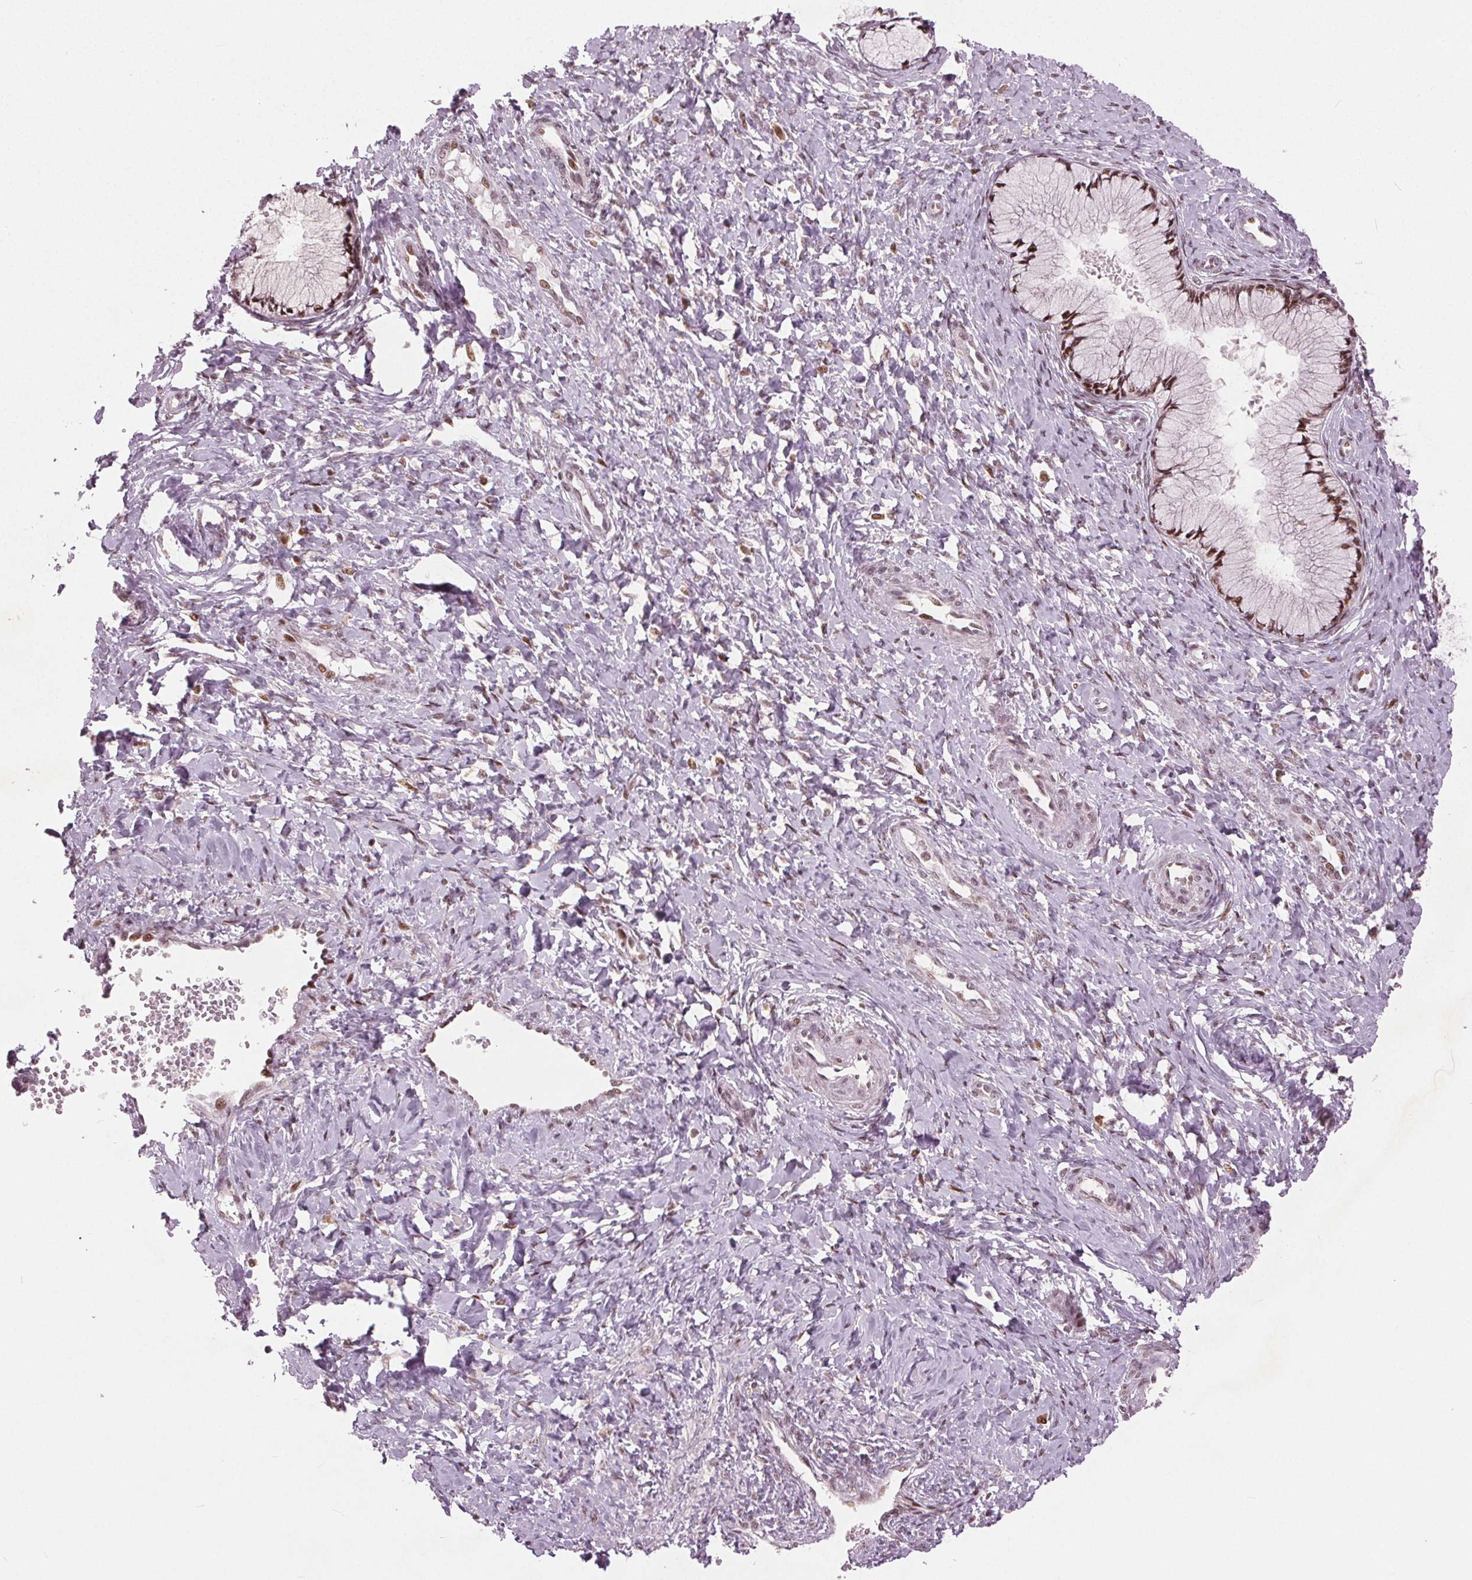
{"staining": {"intensity": "moderate", "quantity": ">75%", "location": "nuclear"}, "tissue": "cervix", "cell_type": "Glandular cells", "image_type": "normal", "snomed": [{"axis": "morphology", "description": "Normal tissue, NOS"}, {"axis": "topography", "description": "Cervix"}], "caption": "Glandular cells show medium levels of moderate nuclear positivity in approximately >75% of cells in normal cervix. (Stains: DAB (3,3'-diaminobenzidine) in brown, nuclei in blue, Microscopy: brightfield microscopy at high magnification).", "gene": "TTC34", "patient": {"sex": "female", "age": 37}}